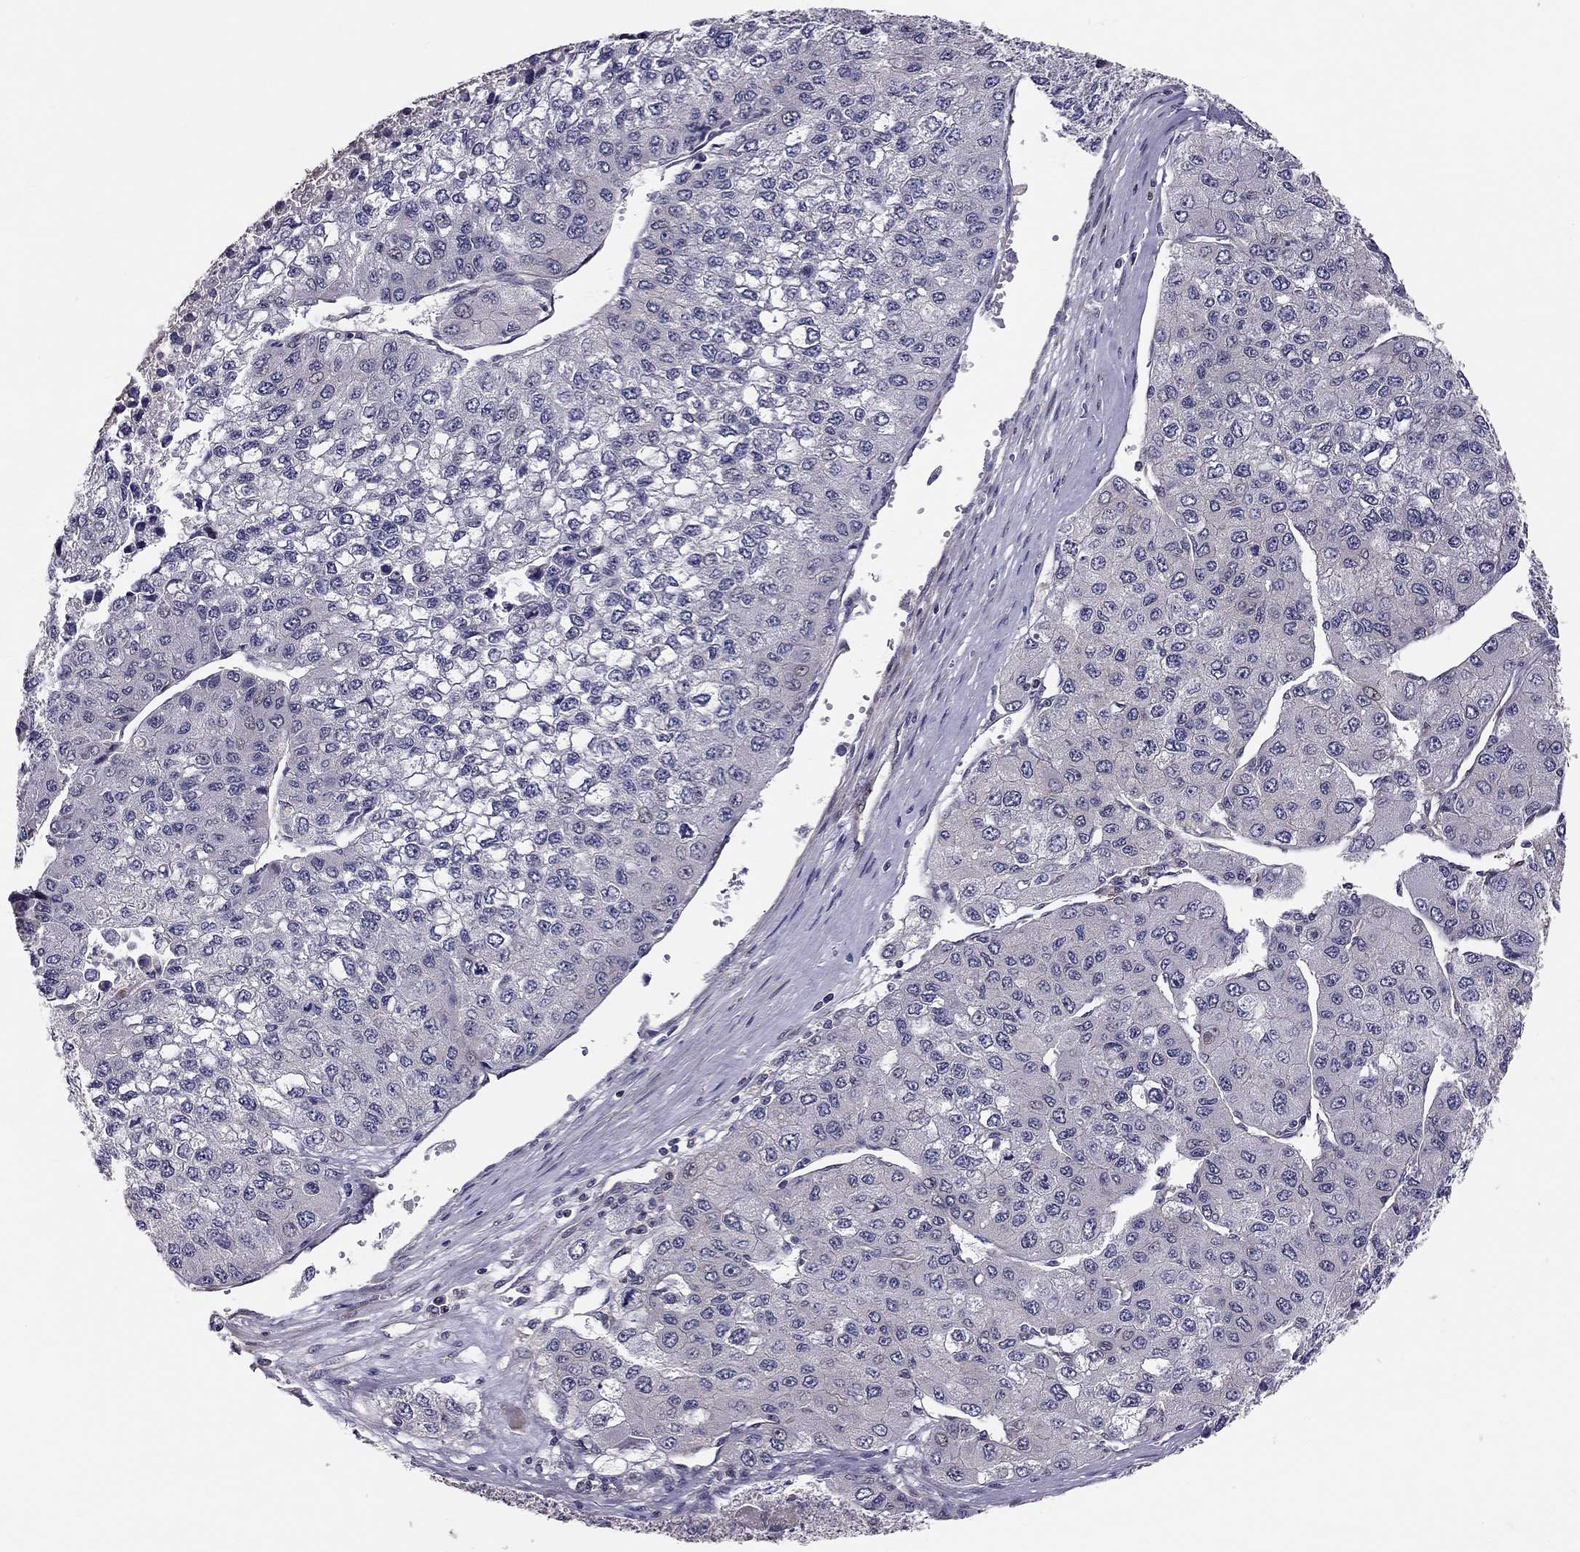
{"staining": {"intensity": "negative", "quantity": "none", "location": "none"}, "tissue": "liver cancer", "cell_type": "Tumor cells", "image_type": "cancer", "snomed": [{"axis": "morphology", "description": "Carcinoma, Hepatocellular, NOS"}, {"axis": "topography", "description": "Liver"}], "caption": "There is no significant positivity in tumor cells of liver cancer (hepatocellular carcinoma).", "gene": "GJB4", "patient": {"sex": "female", "age": 66}}